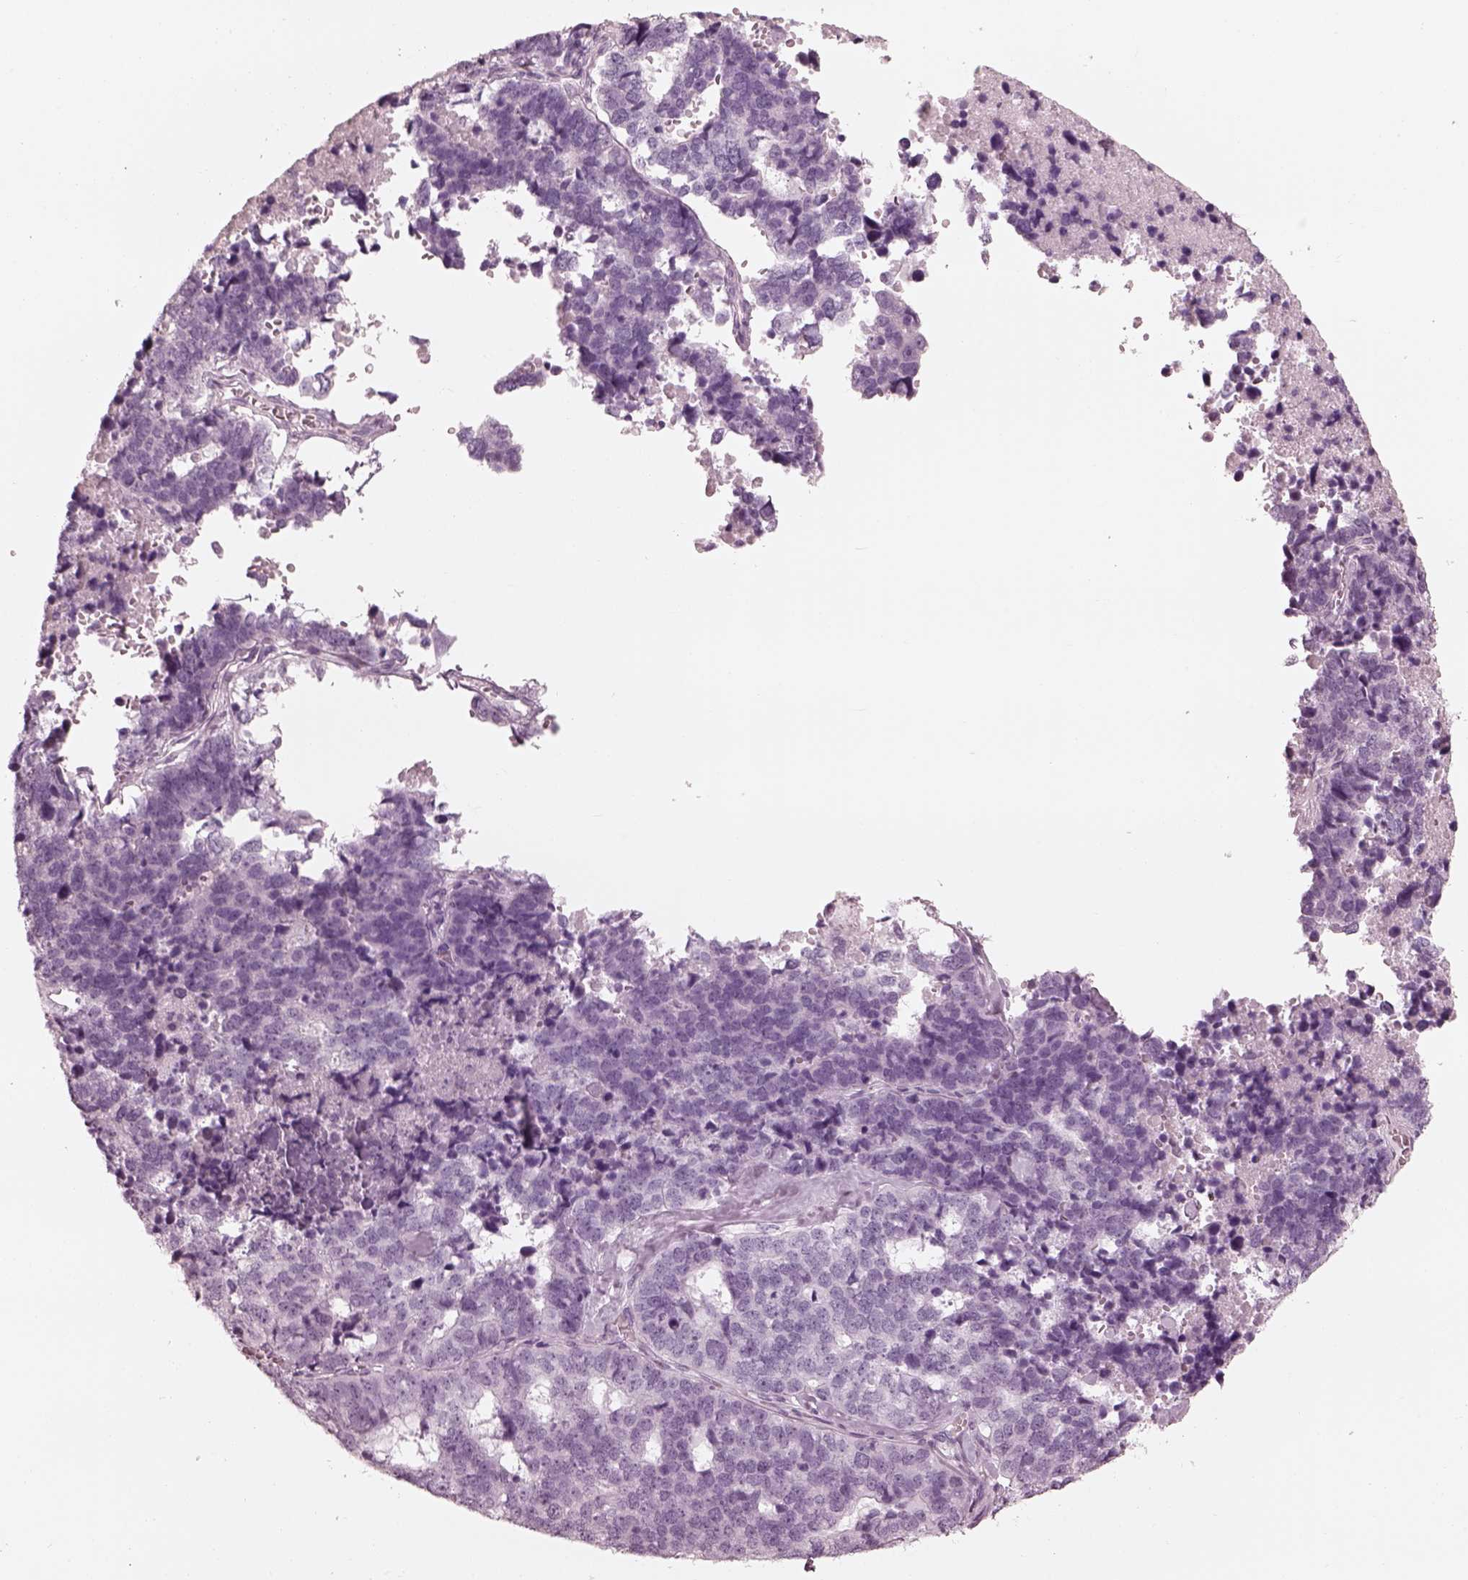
{"staining": {"intensity": "negative", "quantity": "none", "location": "none"}, "tissue": "stomach cancer", "cell_type": "Tumor cells", "image_type": "cancer", "snomed": [{"axis": "morphology", "description": "Adenocarcinoma, NOS"}, {"axis": "topography", "description": "Stomach"}], "caption": "The image reveals no staining of tumor cells in stomach cancer (adenocarcinoma).", "gene": "FABP9", "patient": {"sex": "male", "age": 69}}